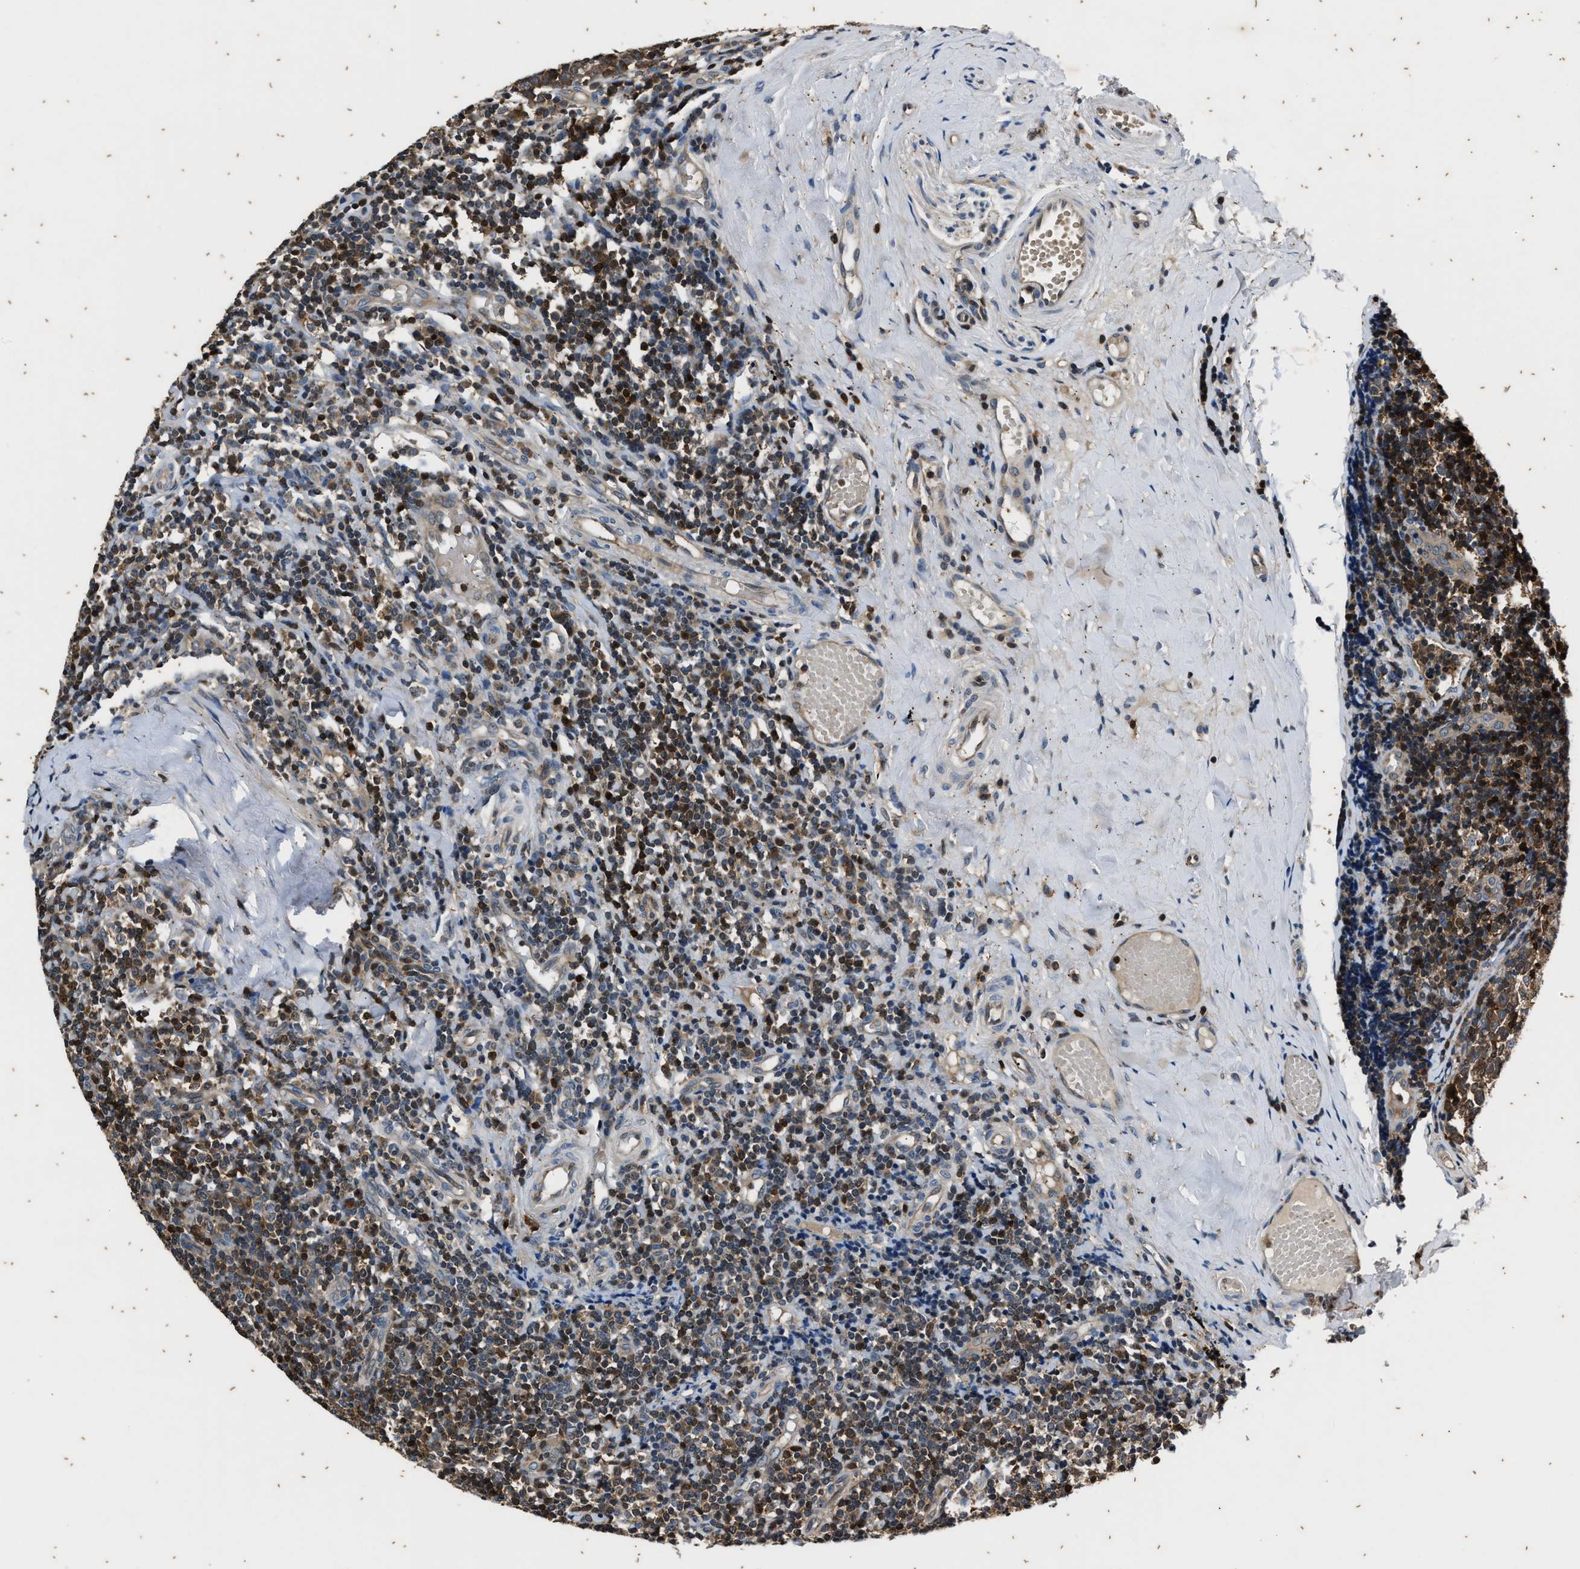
{"staining": {"intensity": "moderate", "quantity": ">75%", "location": "cytoplasmic/membranous"}, "tissue": "tonsil", "cell_type": "Germinal center cells", "image_type": "normal", "snomed": [{"axis": "morphology", "description": "Normal tissue, NOS"}, {"axis": "topography", "description": "Tonsil"}], "caption": "Immunohistochemical staining of benign tonsil displays moderate cytoplasmic/membranous protein staining in approximately >75% of germinal center cells.", "gene": "PTPN7", "patient": {"sex": "female", "age": 19}}